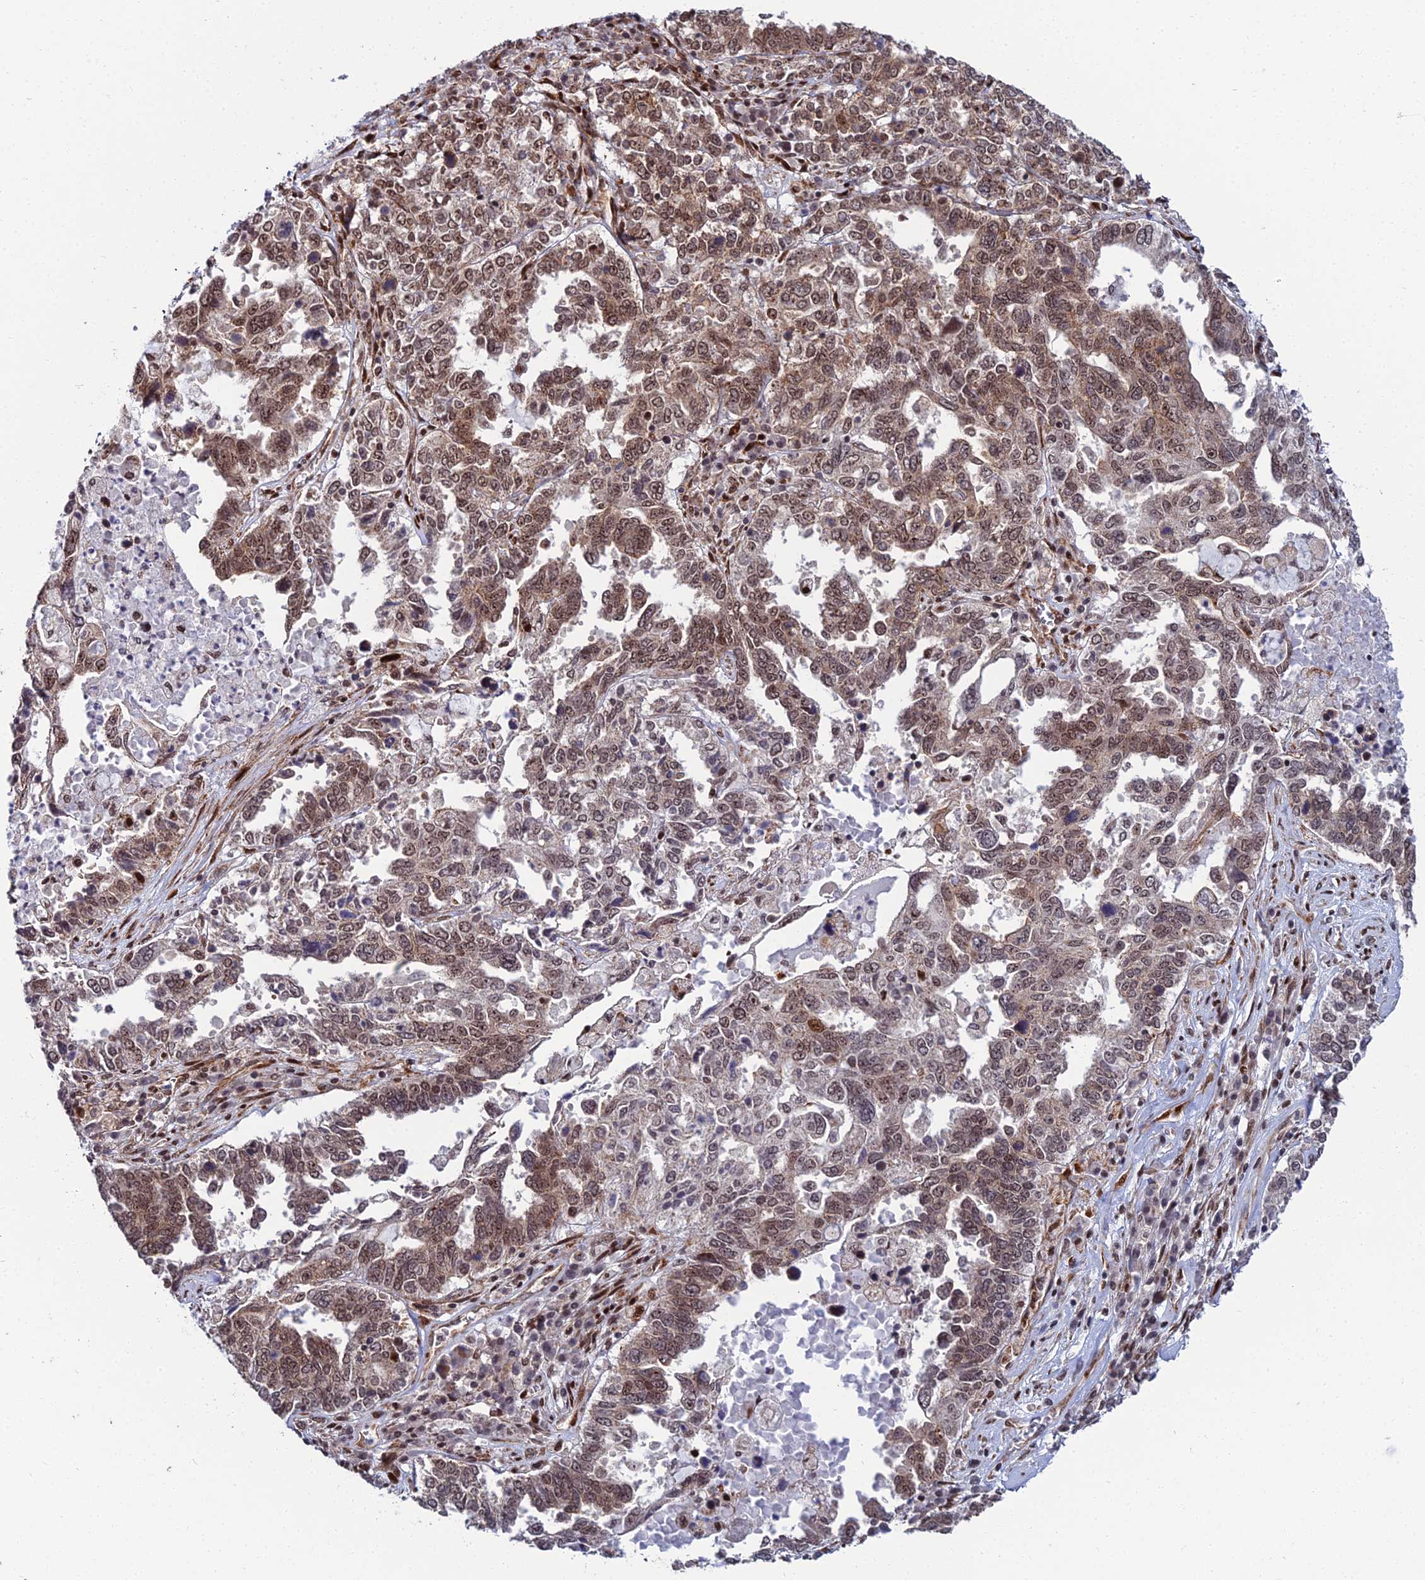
{"staining": {"intensity": "moderate", "quantity": ">75%", "location": "cytoplasmic/membranous,nuclear"}, "tissue": "ovarian cancer", "cell_type": "Tumor cells", "image_type": "cancer", "snomed": [{"axis": "morphology", "description": "Carcinoma, endometroid"}, {"axis": "topography", "description": "Ovary"}], "caption": "Immunohistochemistry micrograph of human ovarian endometroid carcinoma stained for a protein (brown), which shows medium levels of moderate cytoplasmic/membranous and nuclear expression in about >75% of tumor cells.", "gene": "ZNF668", "patient": {"sex": "female", "age": 62}}